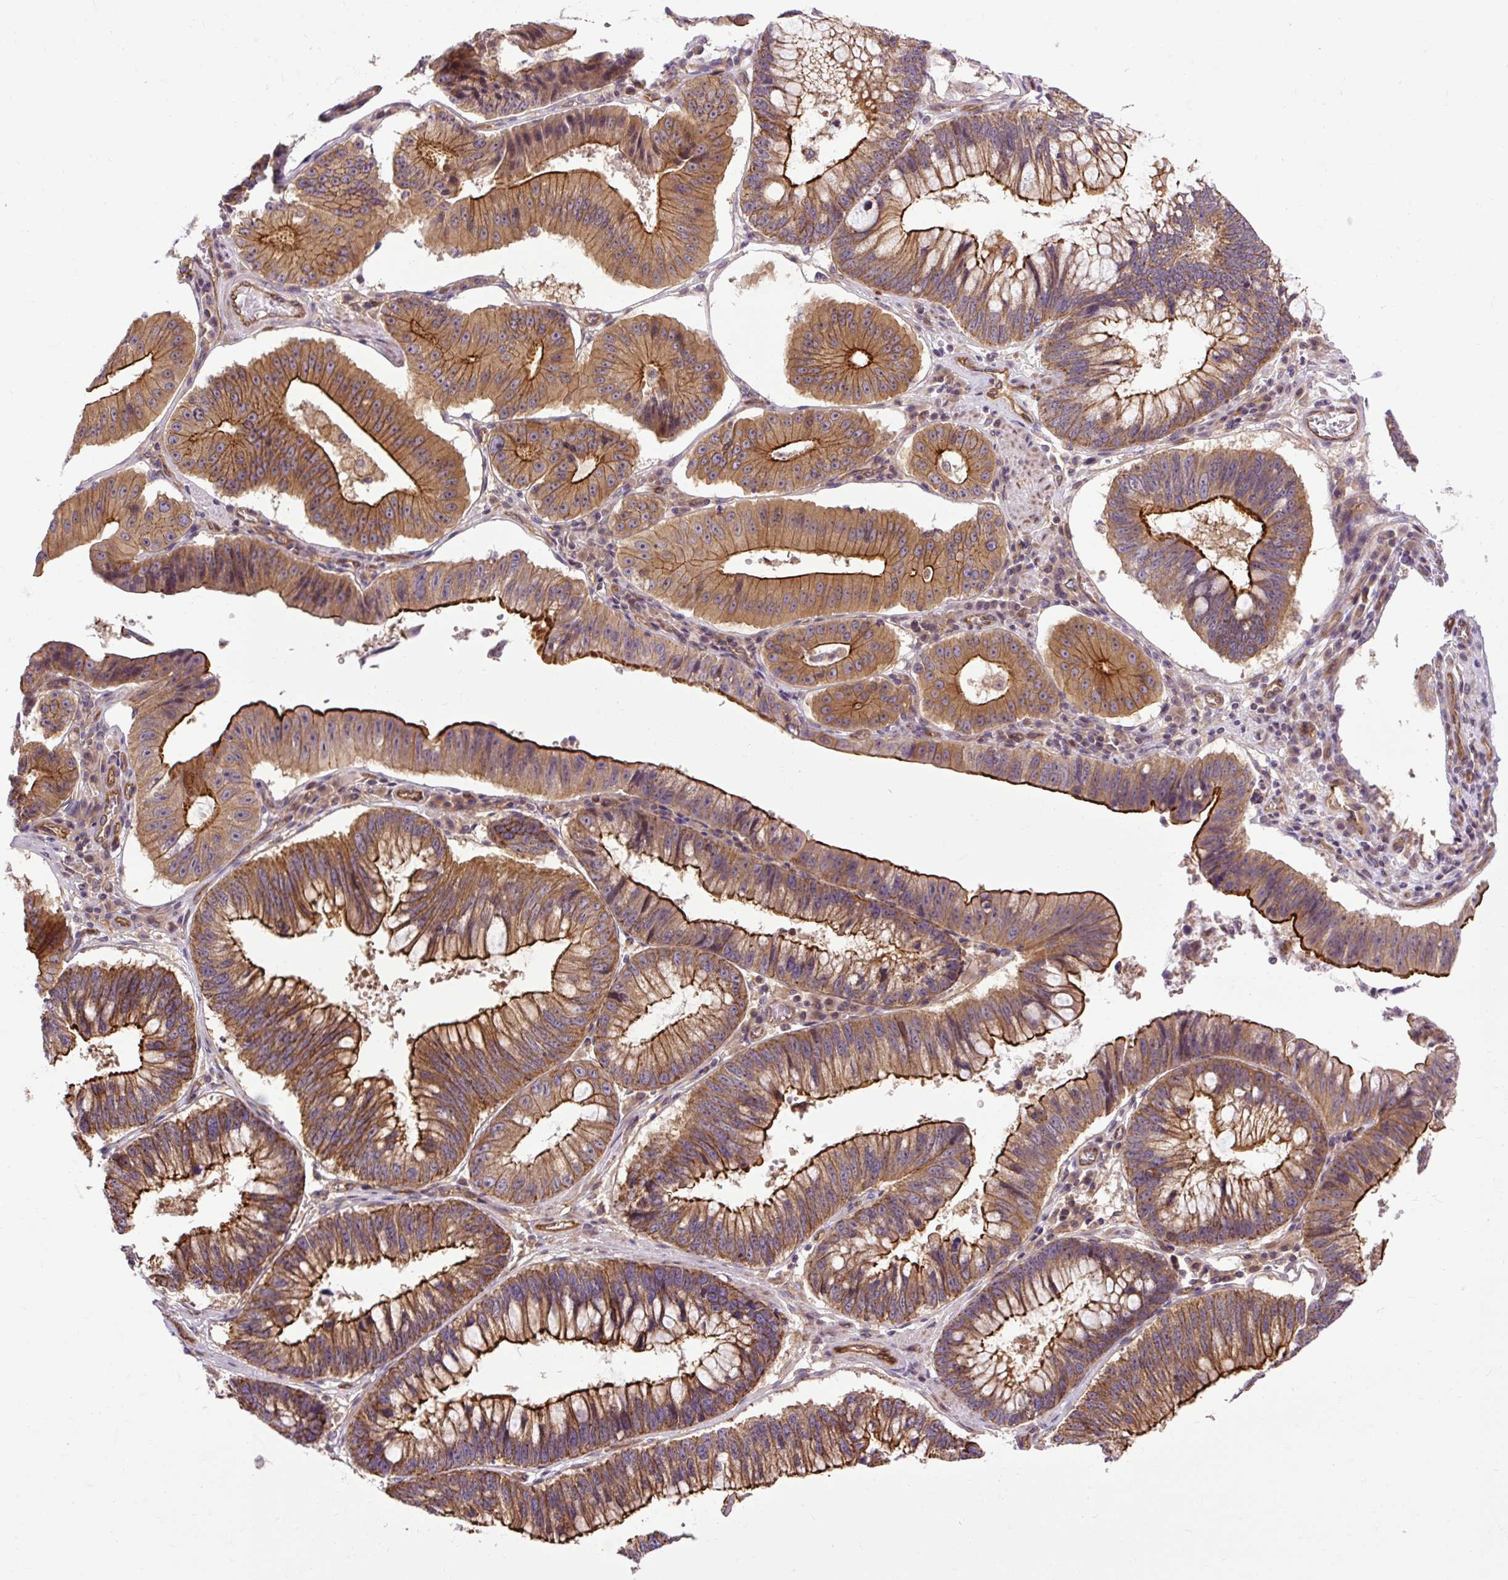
{"staining": {"intensity": "strong", "quantity": ">75%", "location": "cytoplasmic/membranous"}, "tissue": "stomach cancer", "cell_type": "Tumor cells", "image_type": "cancer", "snomed": [{"axis": "morphology", "description": "Adenocarcinoma, NOS"}, {"axis": "topography", "description": "Stomach"}], "caption": "Strong cytoplasmic/membranous expression is identified in approximately >75% of tumor cells in adenocarcinoma (stomach). The staining was performed using DAB to visualize the protein expression in brown, while the nuclei were stained in blue with hematoxylin (Magnification: 20x).", "gene": "CCDC93", "patient": {"sex": "male", "age": 59}}